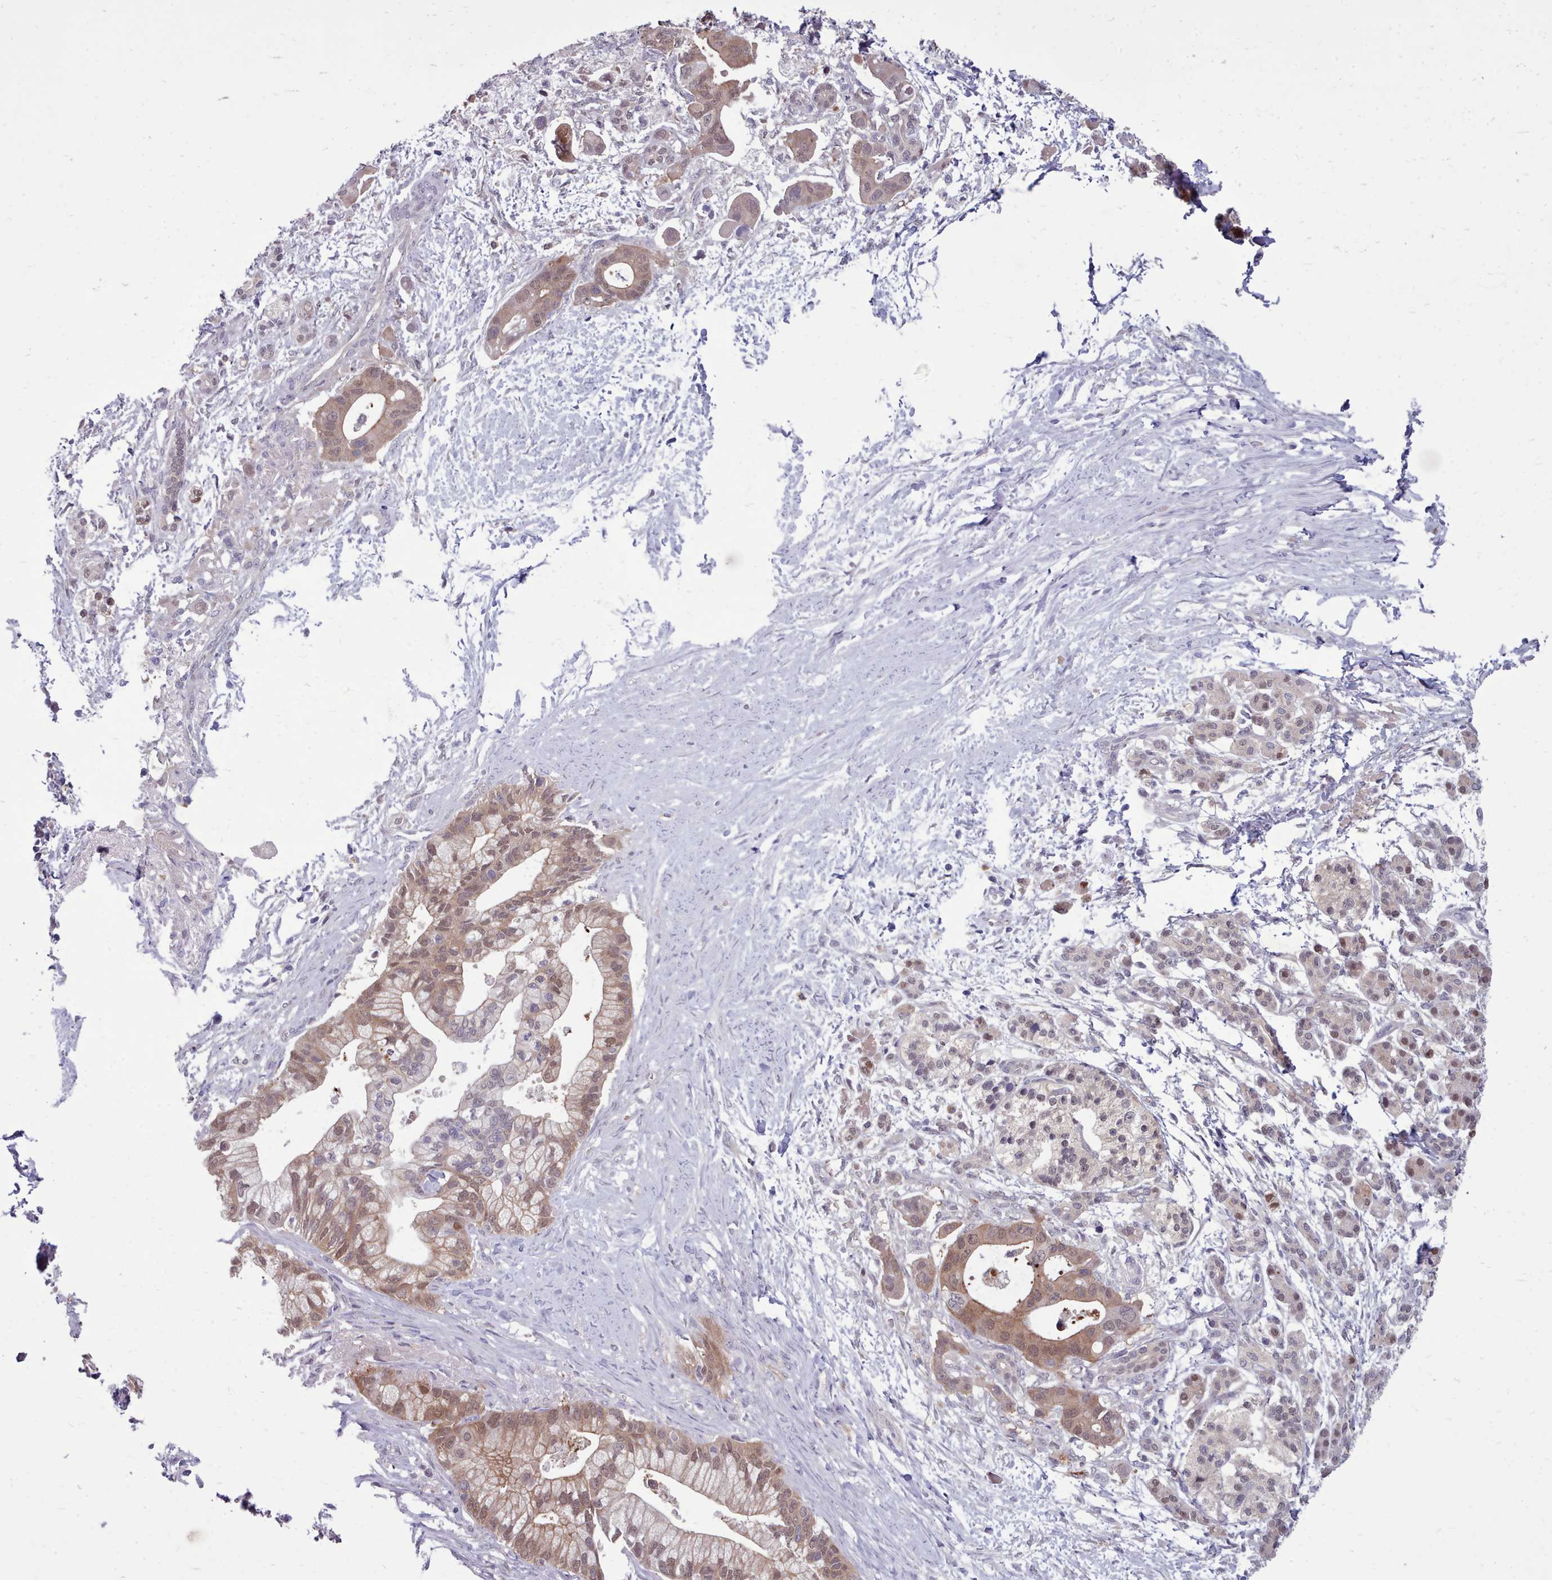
{"staining": {"intensity": "moderate", "quantity": "25%-75%", "location": "cytoplasmic/membranous,nuclear"}, "tissue": "pancreatic cancer", "cell_type": "Tumor cells", "image_type": "cancer", "snomed": [{"axis": "morphology", "description": "Adenocarcinoma, NOS"}, {"axis": "topography", "description": "Pancreas"}], "caption": "The image shows immunohistochemical staining of pancreatic adenocarcinoma. There is moderate cytoplasmic/membranous and nuclear expression is seen in about 25%-75% of tumor cells.", "gene": "AHCY", "patient": {"sex": "male", "age": 68}}